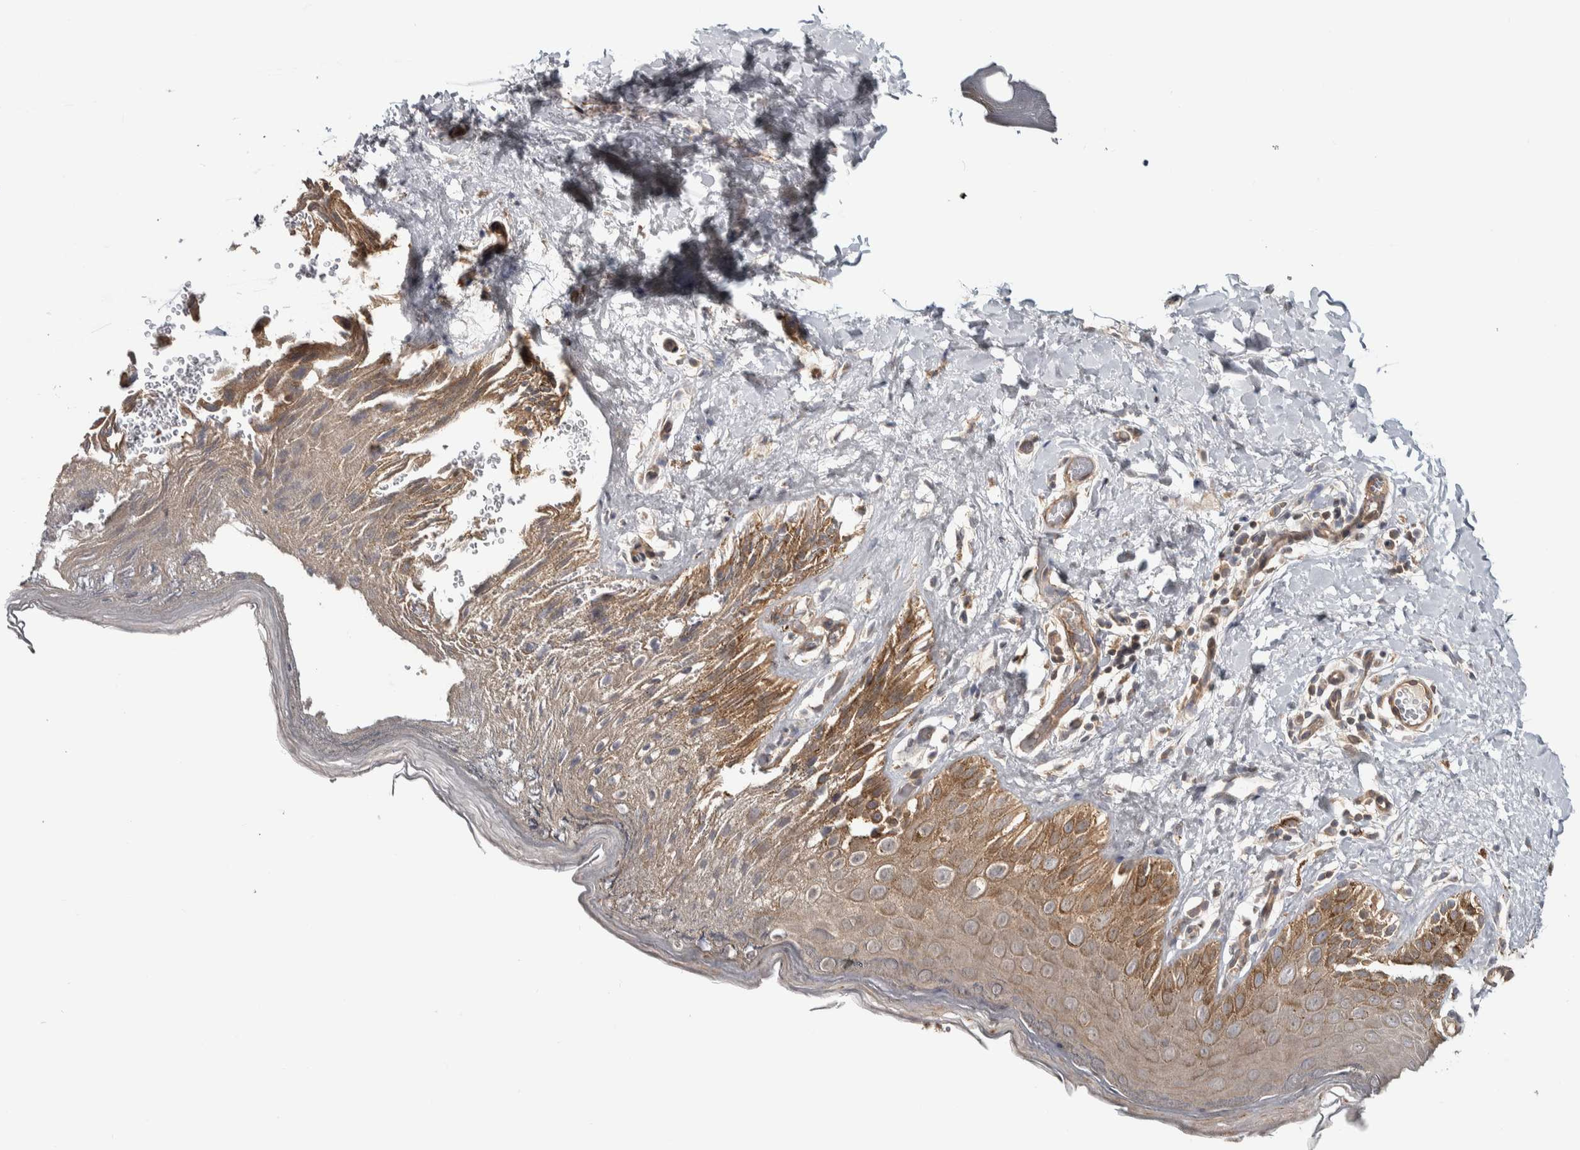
{"staining": {"intensity": "moderate", "quantity": "25%-75%", "location": "cytoplasmic/membranous"}, "tissue": "skin", "cell_type": "Epidermal cells", "image_type": "normal", "snomed": [{"axis": "morphology", "description": "Normal tissue, NOS"}, {"axis": "topography", "description": "Anal"}], "caption": "The micrograph reveals staining of unremarkable skin, revealing moderate cytoplasmic/membranous protein expression (brown color) within epidermal cells. The protein of interest is shown in brown color, while the nuclei are stained blue.", "gene": "CHMP4C", "patient": {"sex": "male", "age": 44}}